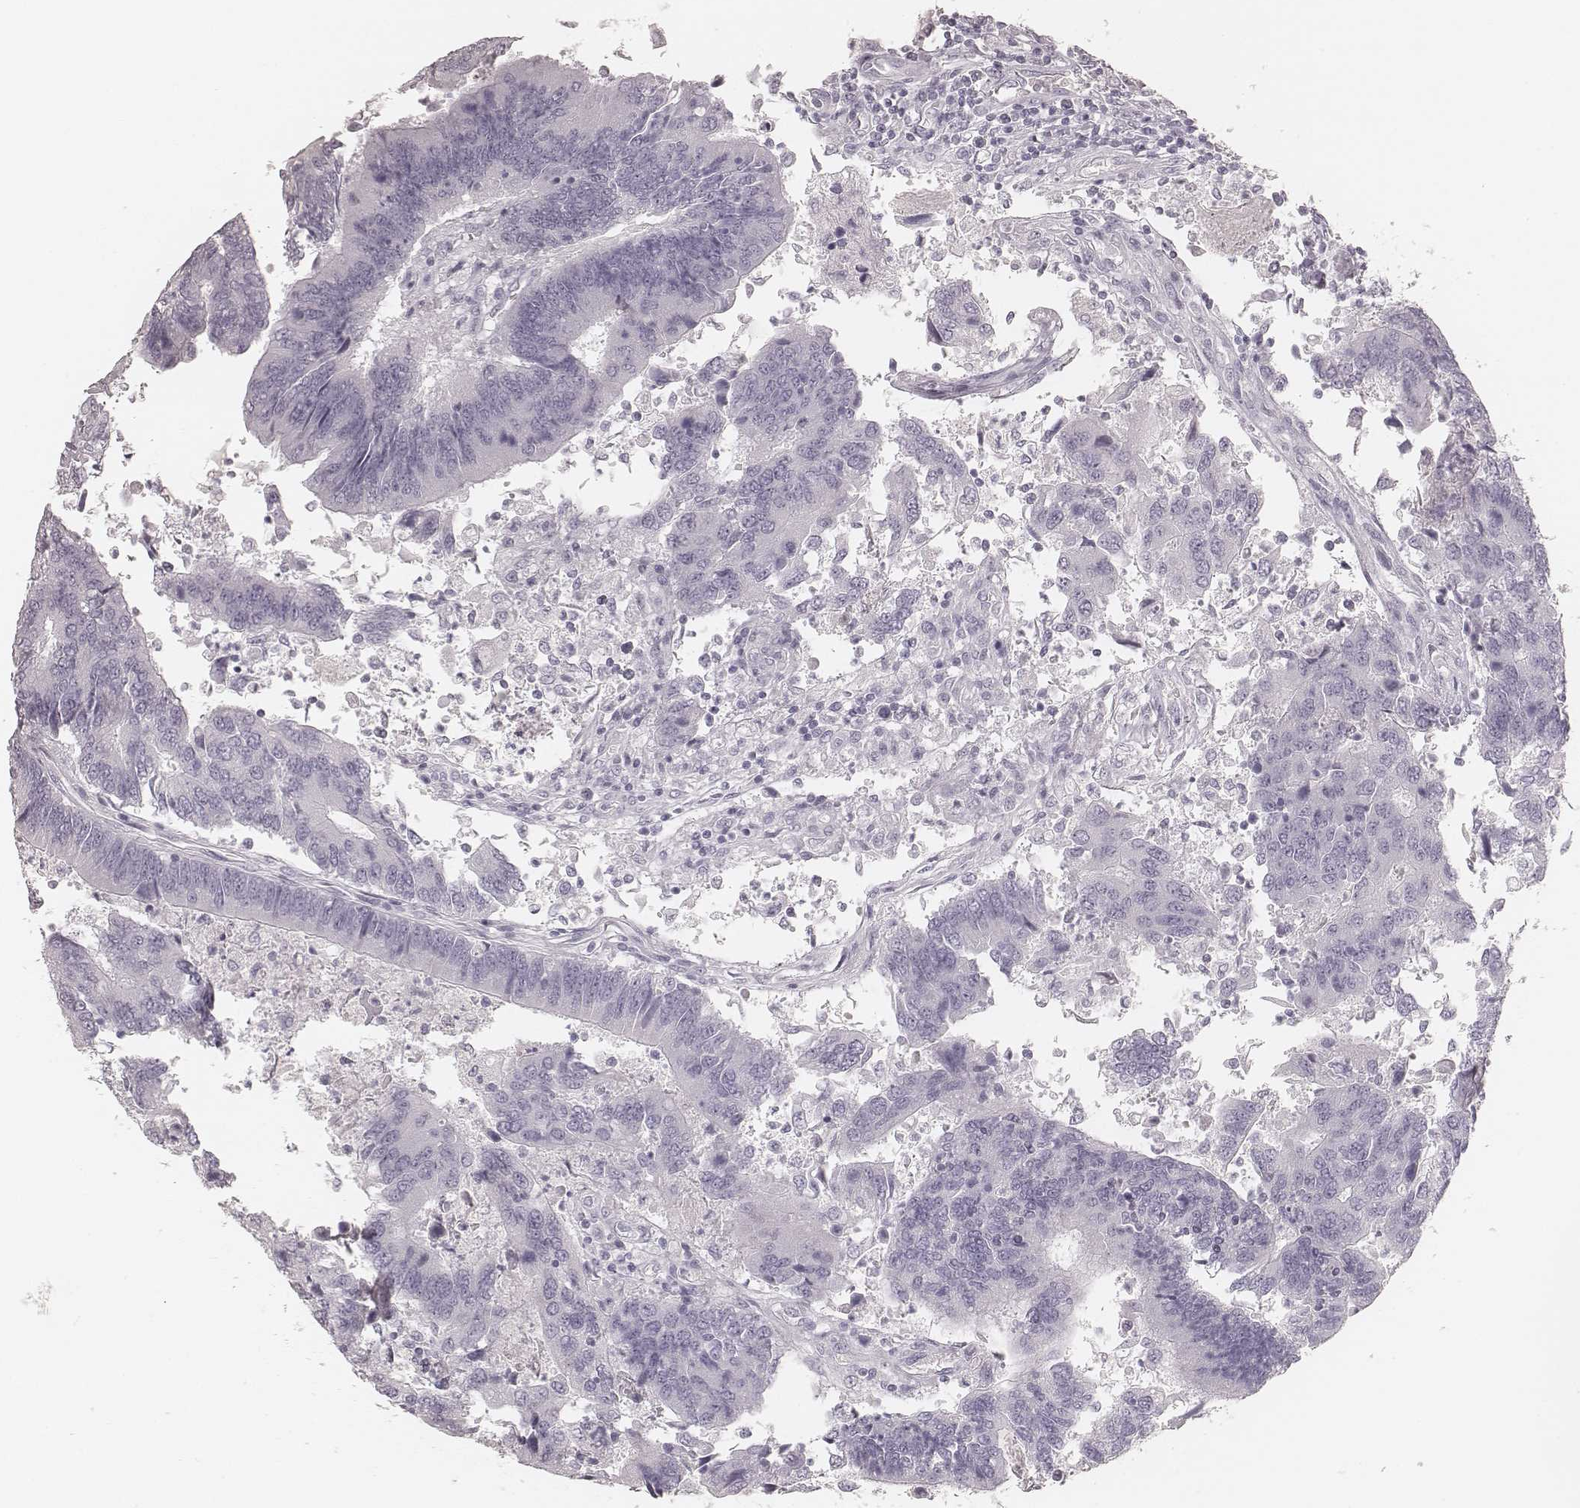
{"staining": {"intensity": "negative", "quantity": "none", "location": "none"}, "tissue": "colorectal cancer", "cell_type": "Tumor cells", "image_type": "cancer", "snomed": [{"axis": "morphology", "description": "Adenocarcinoma, NOS"}, {"axis": "topography", "description": "Colon"}], "caption": "Adenocarcinoma (colorectal) stained for a protein using immunohistochemistry (IHC) demonstrates no positivity tumor cells.", "gene": "KRT82", "patient": {"sex": "female", "age": 67}}